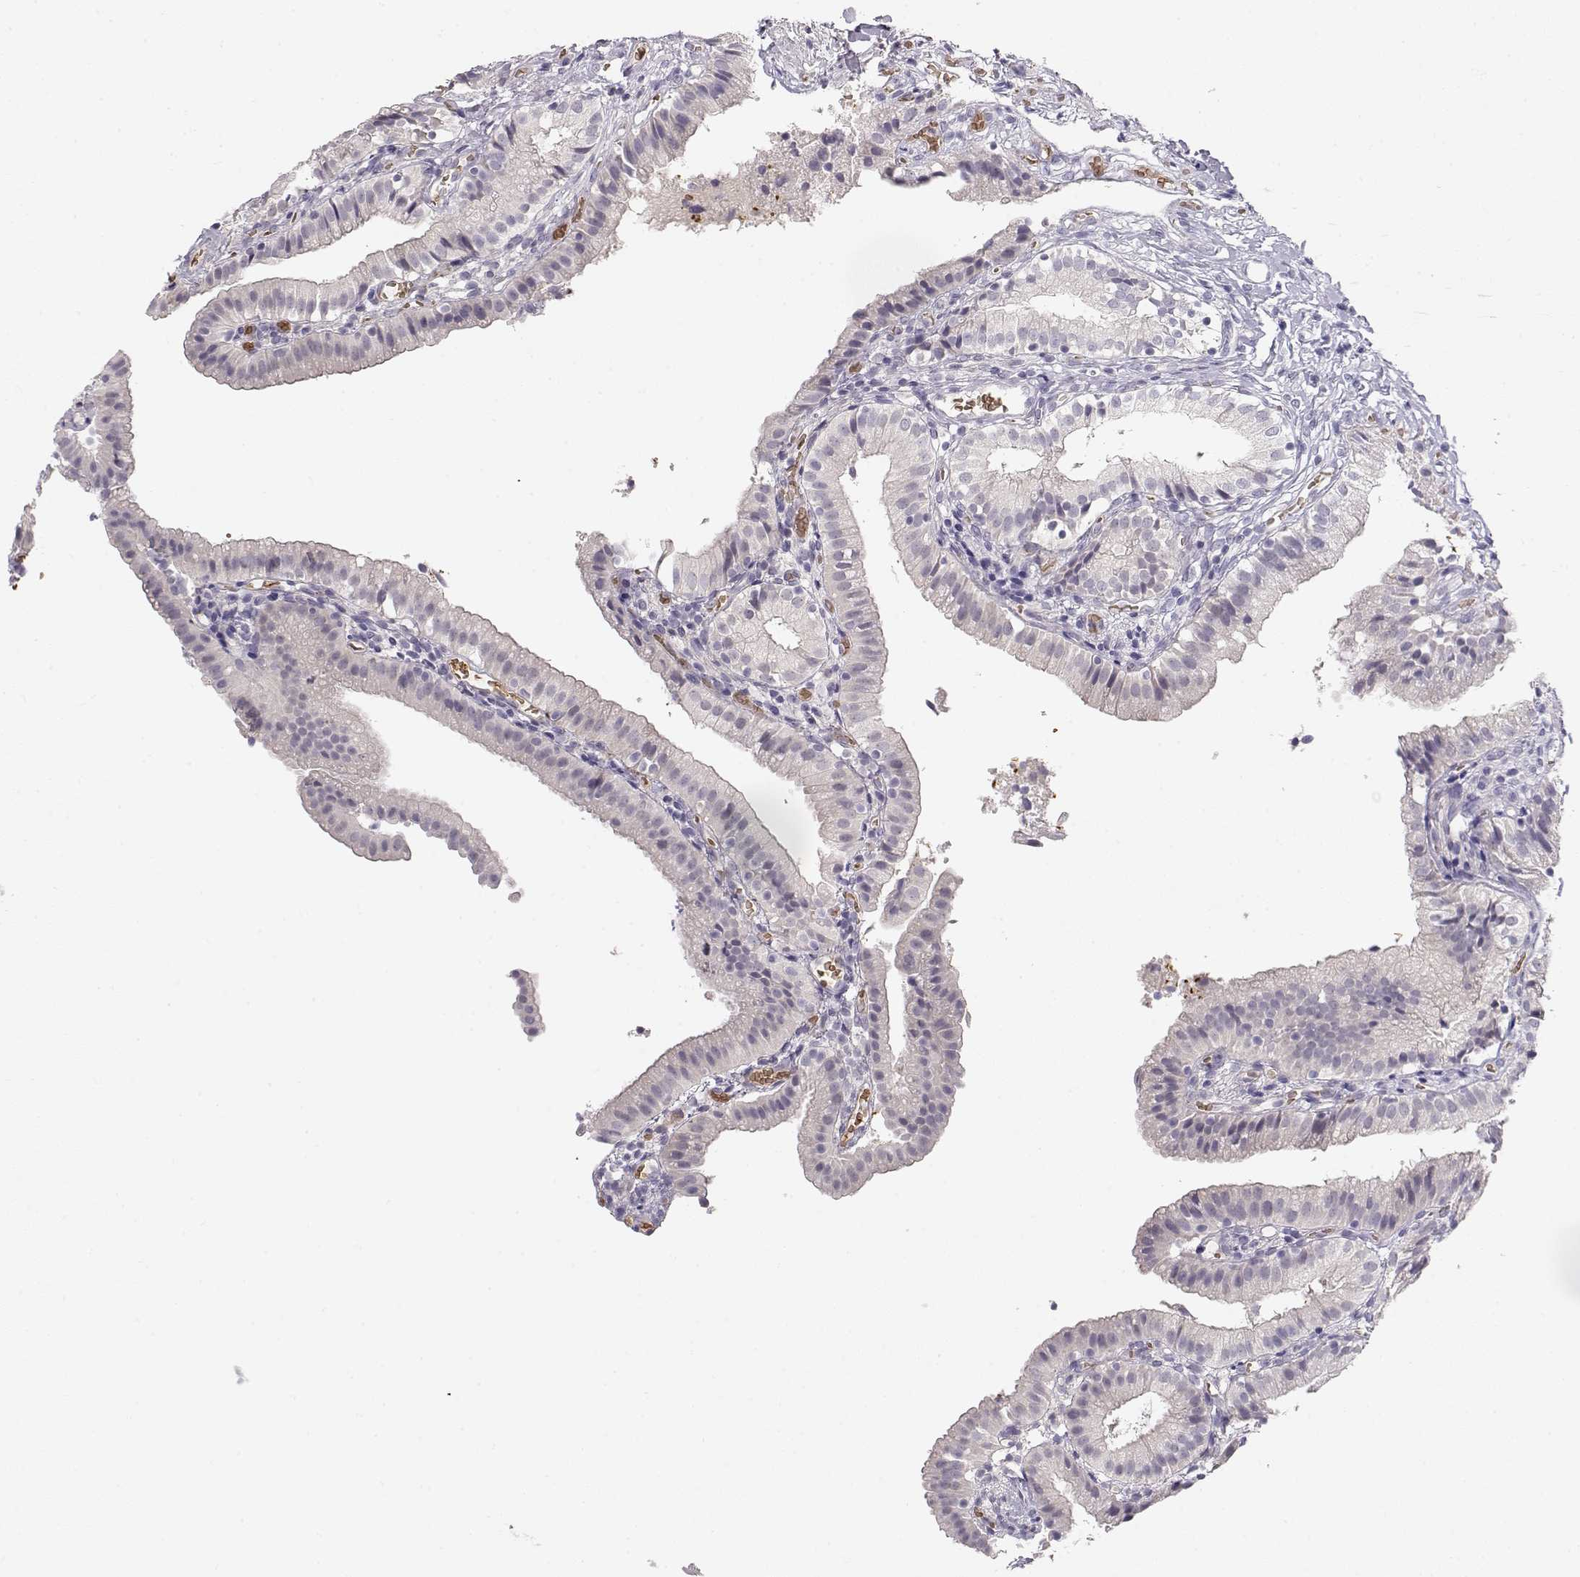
{"staining": {"intensity": "negative", "quantity": "none", "location": "none"}, "tissue": "gallbladder", "cell_type": "Glandular cells", "image_type": "normal", "snomed": [{"axis": "morphology", "description": "Normal tissue, NOS"}, {"axis": "topography", "description": "Gallbladder"}], "caption": "DAB immunohistochemical staining of benign gallbladder displays no significant staining in glandular cells.", "gene": "TTC26", "patient": {"sex": "female", "age": 47}}